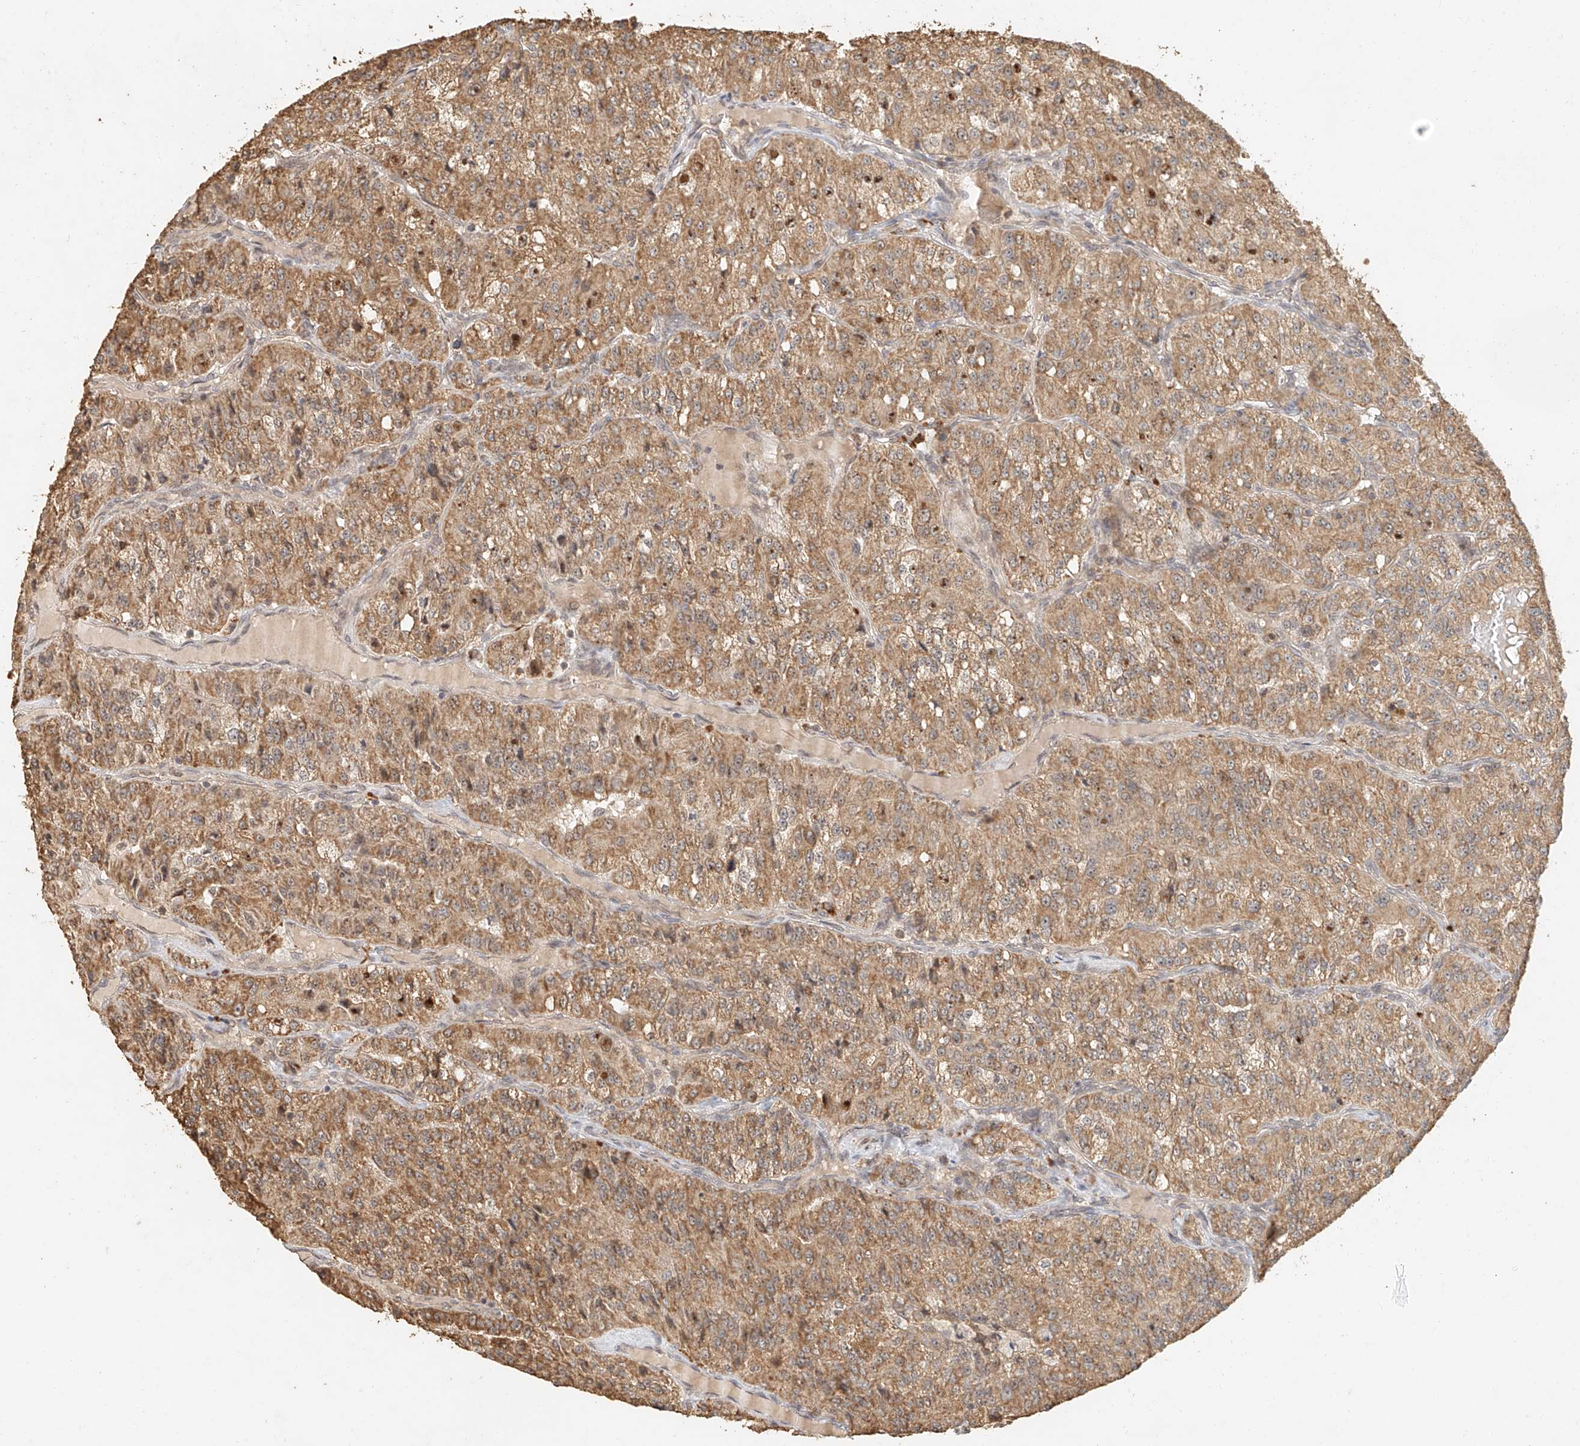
{"staining": {"intensity": "moderate", "quantity": ">75%", "location": "cytoplasmic/membranous"}, "tissue": "renal cancer", "cell_type": "Tumor cells", "image_type": "cancer", "snomed": [{"axis": "morphology", "description": "Adenocarcinoma, NOS"}, {"axis": "topography", "description": "Kidney"}], "caption": "Adenocarcinoma (renal) stained with DAB immunohistochemistry (IHC) reveals medium levels of moderate cytoplasmic/membranous staining in about >75% of tumor cells. The protein is shown in brown color, while the nuclei are stained blue.", "gene": "CXorf58", "patient": {"sex": "female", "age": 63}}